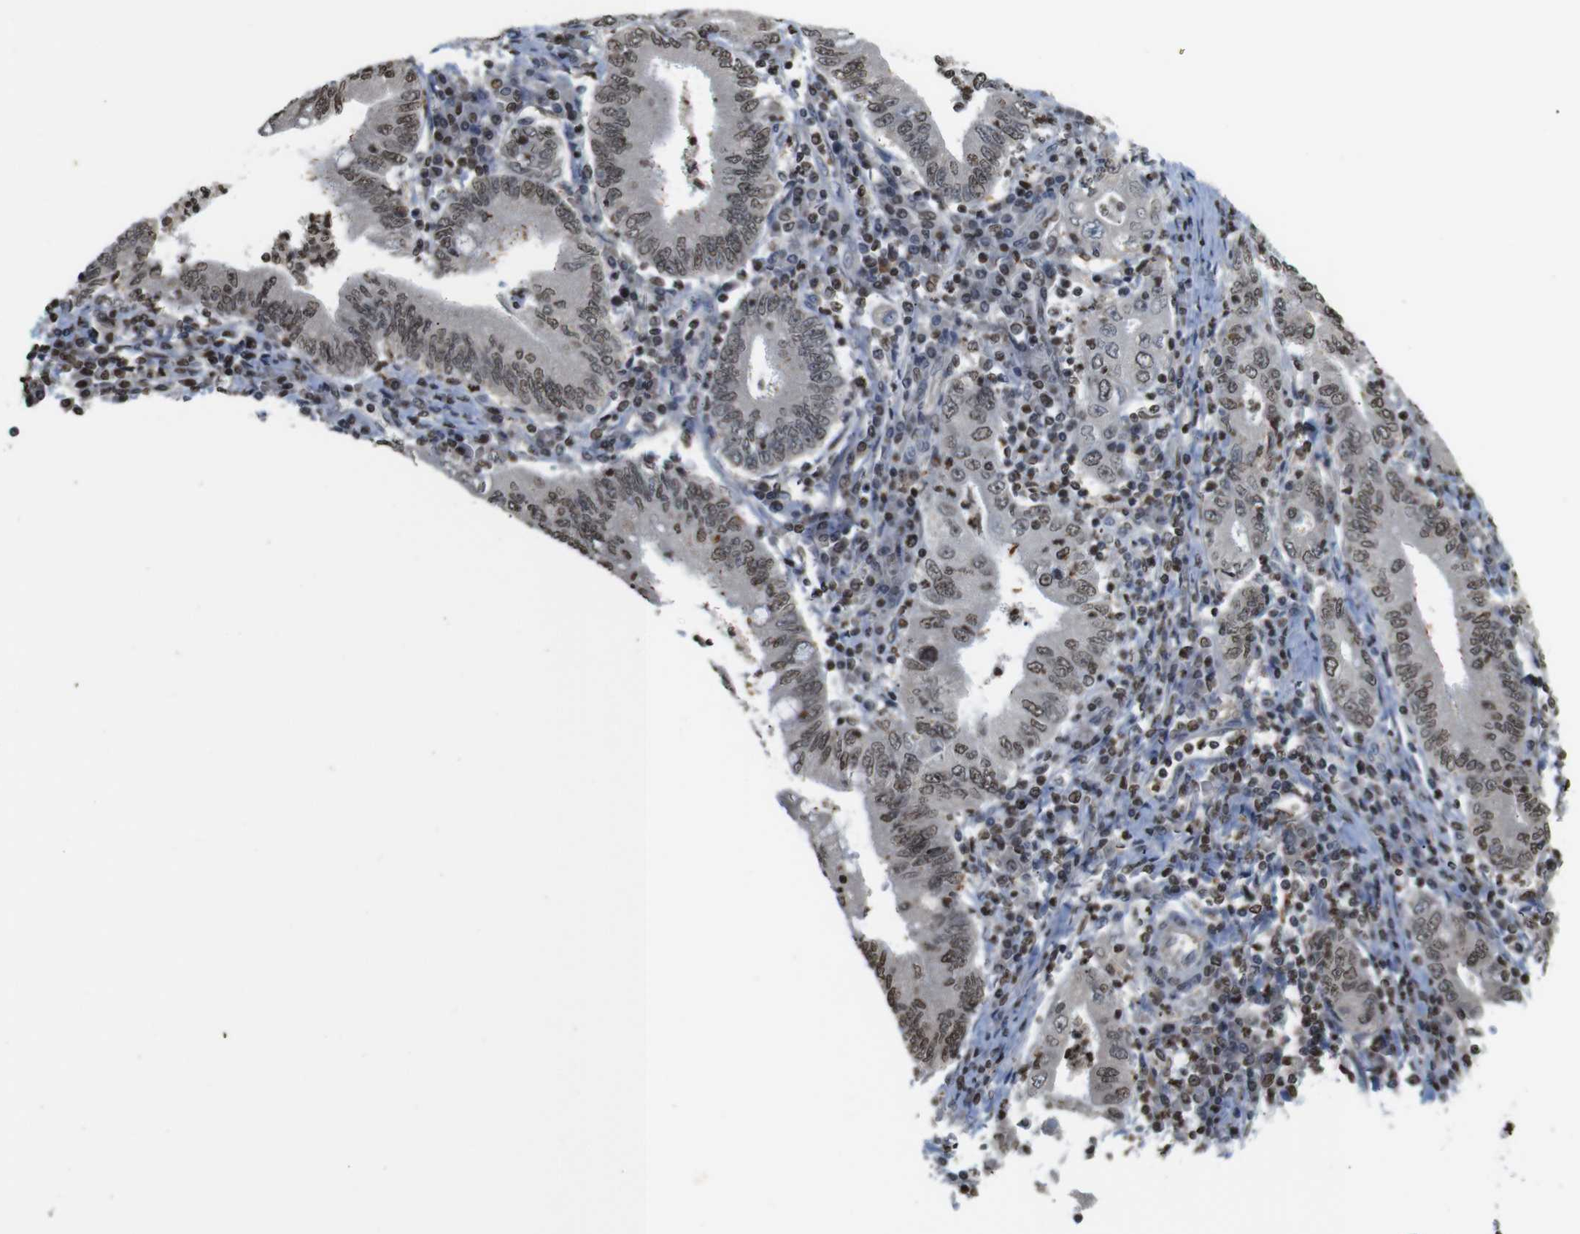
{"staining": {"intensity": "moderate", "quantity": ">75%", "location": "nuclear"}, "tissue": "stomach cancer", "cell_type": "Tumor cells", "image_type": "cancer", "snomed": [{"axis": "morphology", "description": "Normal tissue, NOS"}, {"axis": "morphology", "description": "Adenocarcinoma, NOS"}, {"axis": "topography", "description": "Esophagus"}, {"axis": "topography", "description": "Stomach, upper"}, {"axis": "topography", "description": "Peripheral nerve tissue"}], "caption": "Adenocarcinoma (stomach) was stained to show a protein in brown. There is medium levels of moderate nuclear positivity in about >75% of tumor cells. The protein is stained brown, and the nuclei are stained in blue (DAB (3,3'-diaminobenzidine) IHC with brightfield microscopy, high magnification).", "gene": "MBD1", "patient": {"sex": "male", "age": 62}}